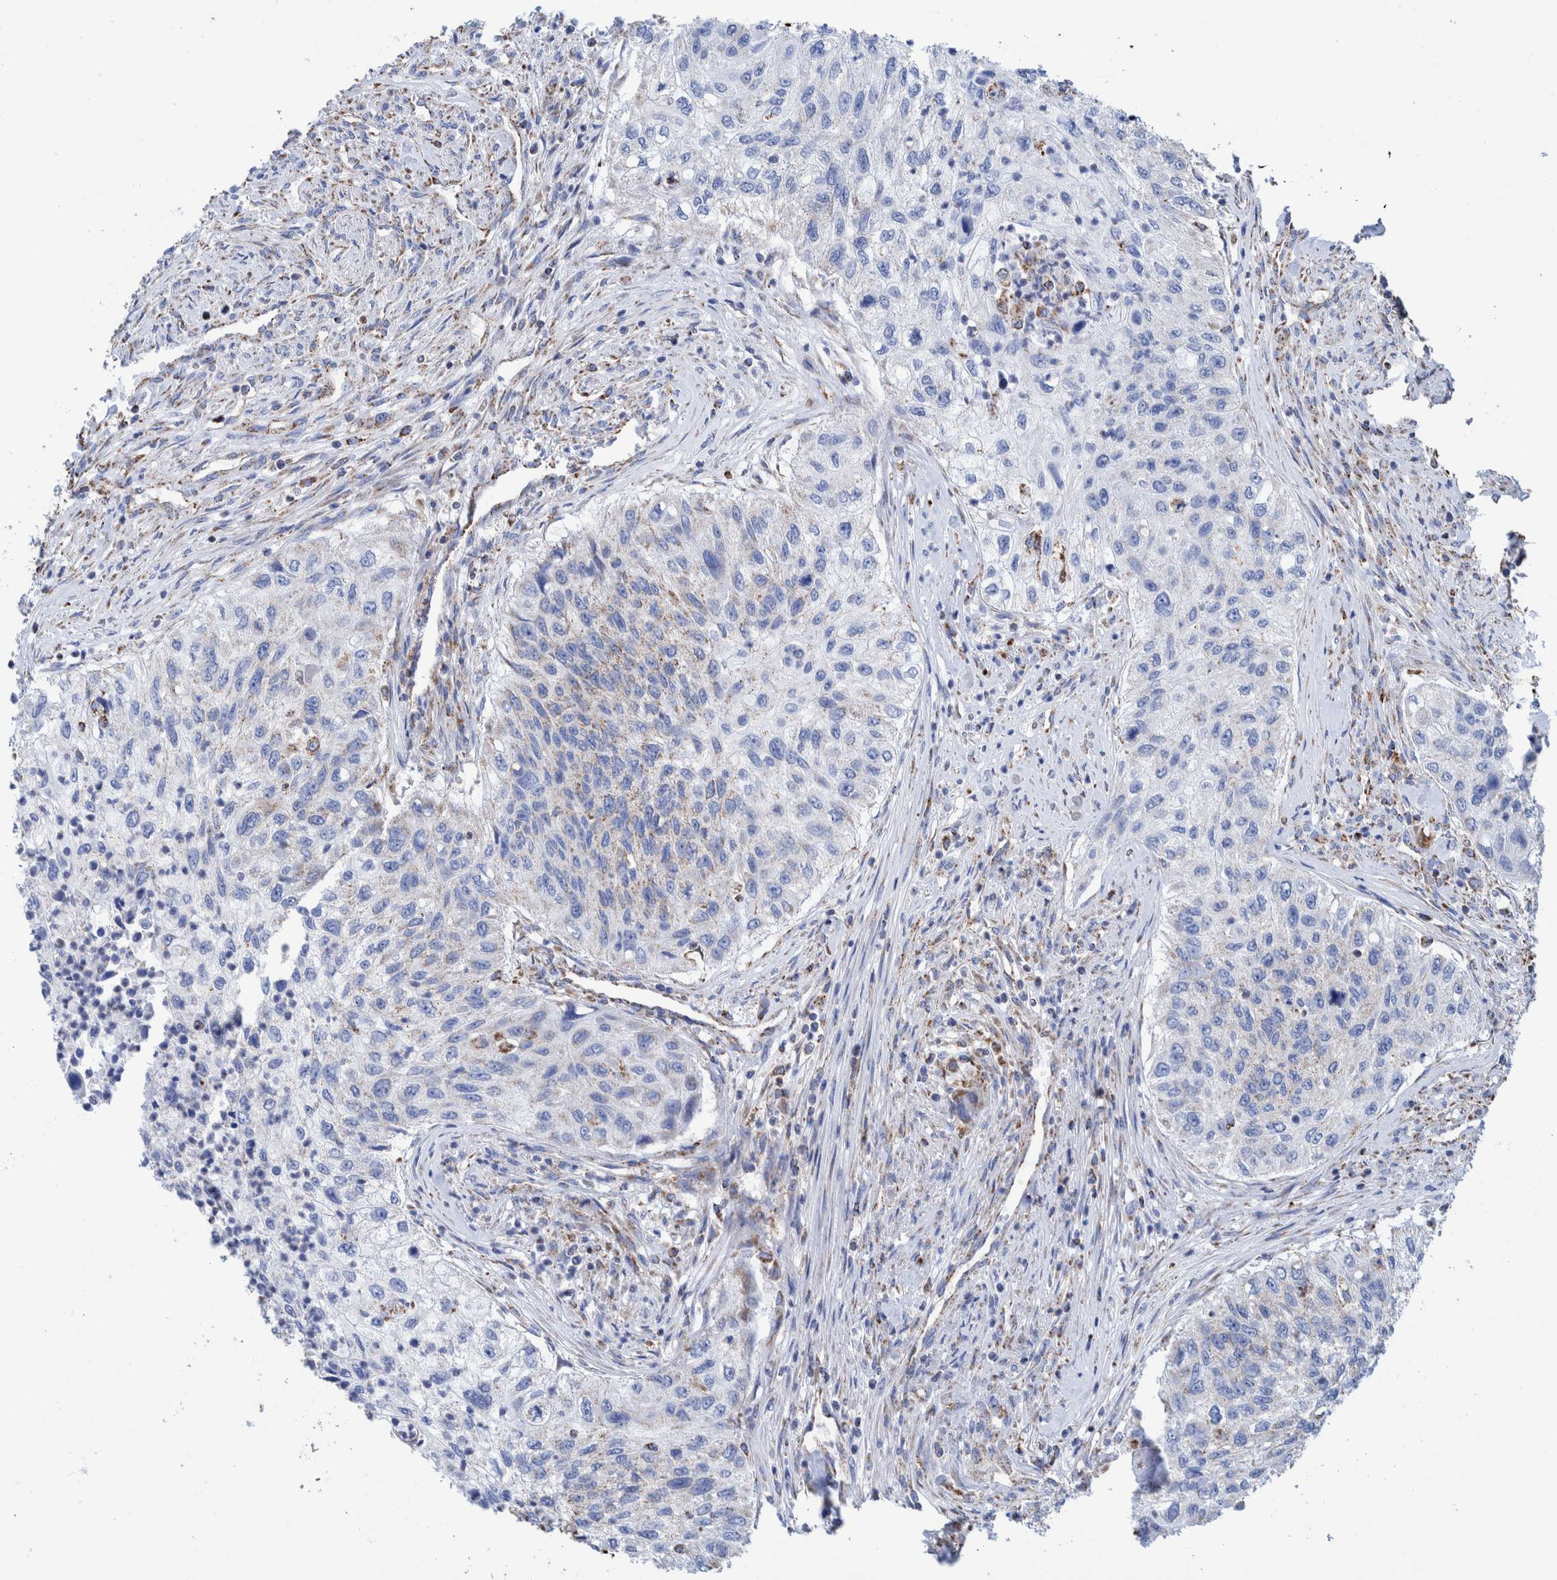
{"staining": {"intensity": "negative", "quantity": "none", "location": "none"}, "tissue": "urothelial cancer", "cell_type": "Tumor cells", "image_type": "cancer", "snomed": [{"axis": "morphology", "description": "Urothelial carcinoma, High grade"}, {"axis": "topography", "description": "Urinary bladder"}], "caption": "Immunohistochemical staining of human urothelial carcinoma (high-grade) exhibits no significant positivity in tumor cells. (Immunohistochemistry (ihc), brightfield microscopy, high magnification).", "gene": "DECR1", "patient": {"sex": "female", "age": 60}}